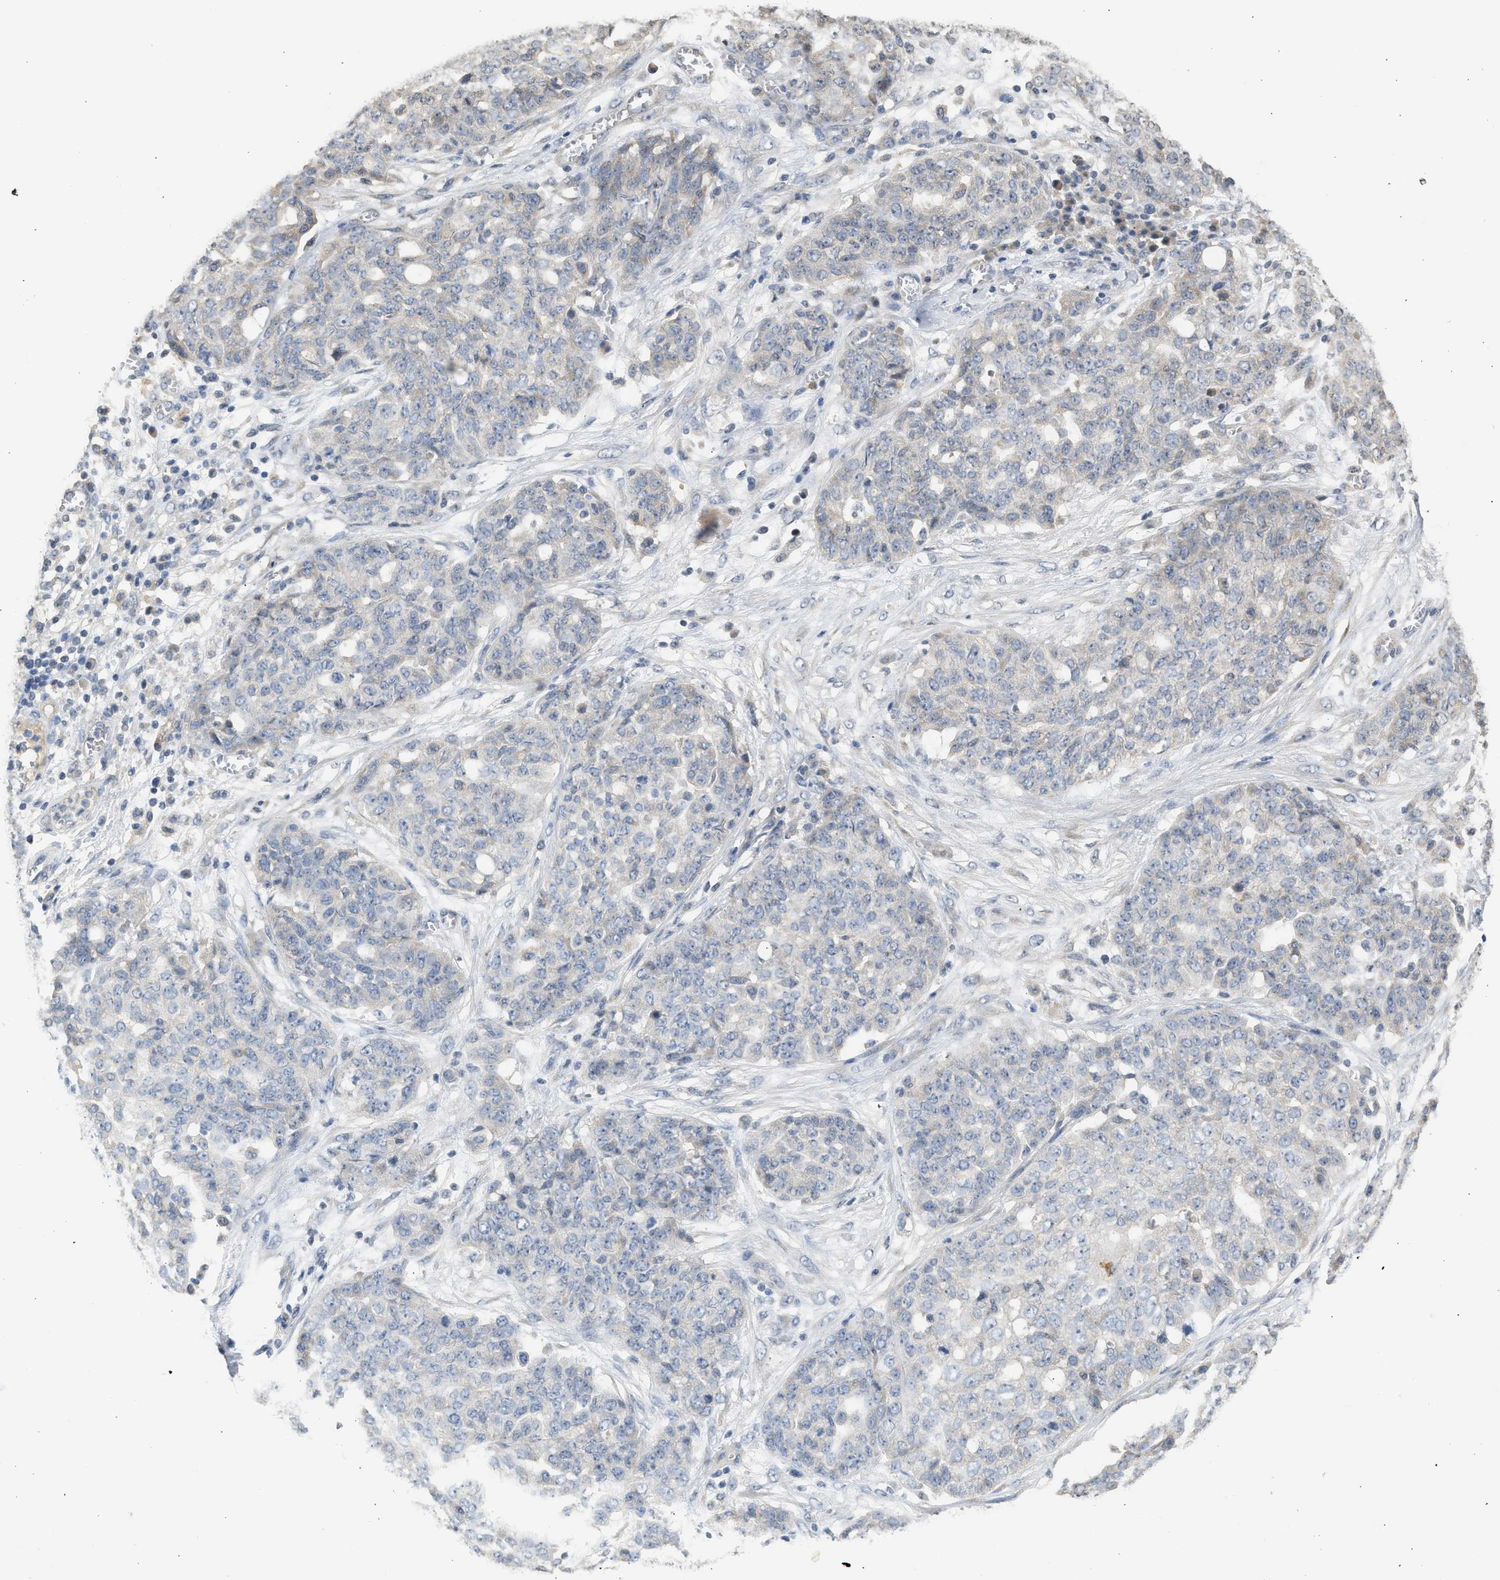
{"staining": {"intensity": "weak", "quantity": "<25%", "location": "cytoplasmic/membranous"}, "tissue": "ovarian cancer", "cell_type": "Tumor cells", "image_type": "cancer", "snomed": [{"axis": "morphology", "description": "Cystadenocarcinoma, serous, NOS"}, {"axis": "topography", "description": "Soft tissue"}, {"axis": "topography", "description": "Ovary"}], "caption": "The image demonstrates no significant expression in tumor cells of serous cystadenocarcinoma (ovarian).", "gene": "SULT2A1", "patient": {"sex": "female", "age": 57}}